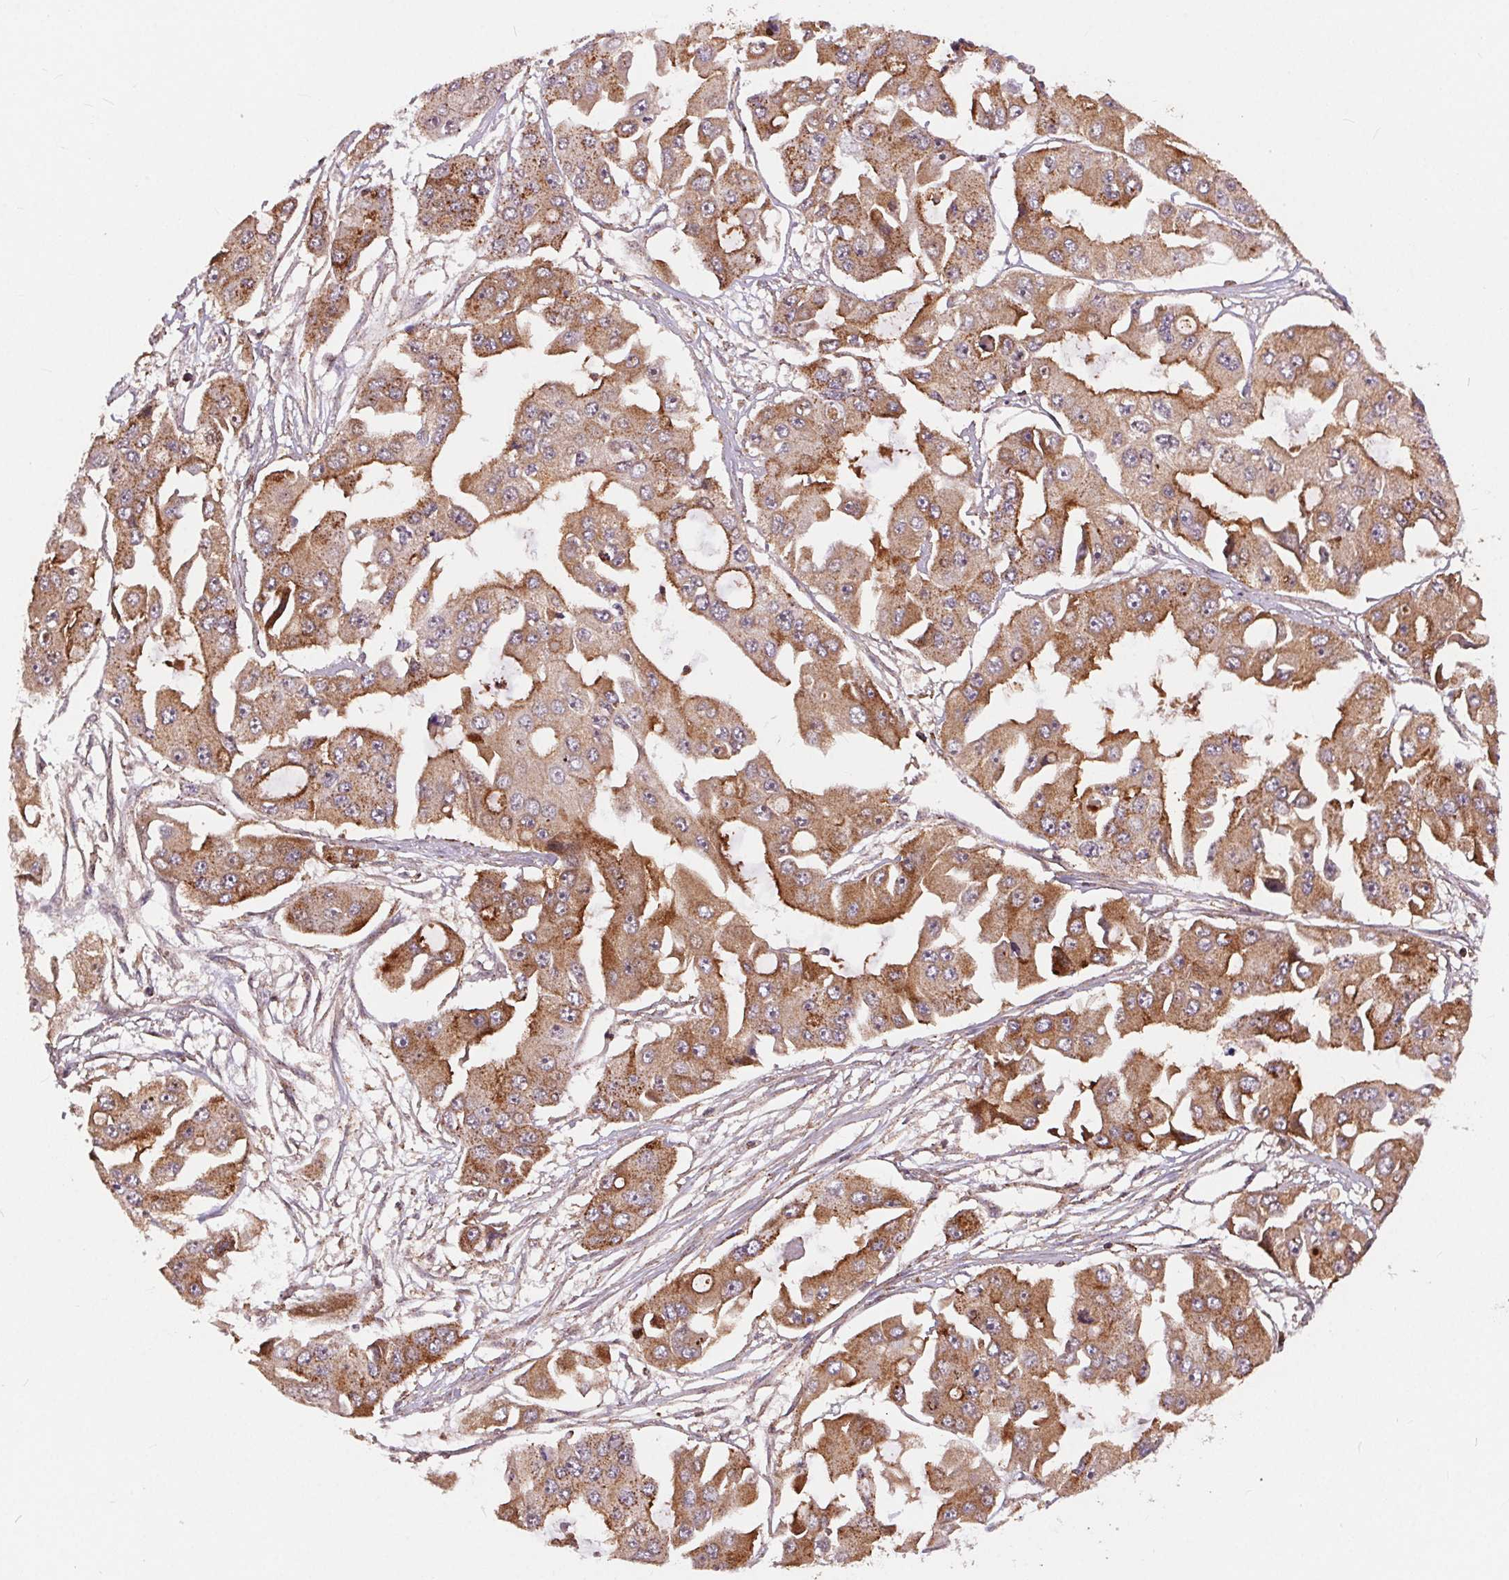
{"staining": {"intensity": "moderate", "quantity": ">75%", "location": "cytoplasmic/membranous"}, "tissue": "ovarian cancer", "cell_type": "Tumor cells", "image_type": "cancer", "snomed": [{"axis": "morphology", "description": "Cystadenocarcinoma, serous, NOS"}, {"axis": "topography", "description": "Ovary"}], "caption": "Immunohistochemical staining of human ovarian serous cystadenocarcinoma shows medium levels of moderate cytoplasmic/membranous positivity in about >75% of tumor cells.", "gene": "CHMP4B", "patient": {"sex": "female", "age": 56}}